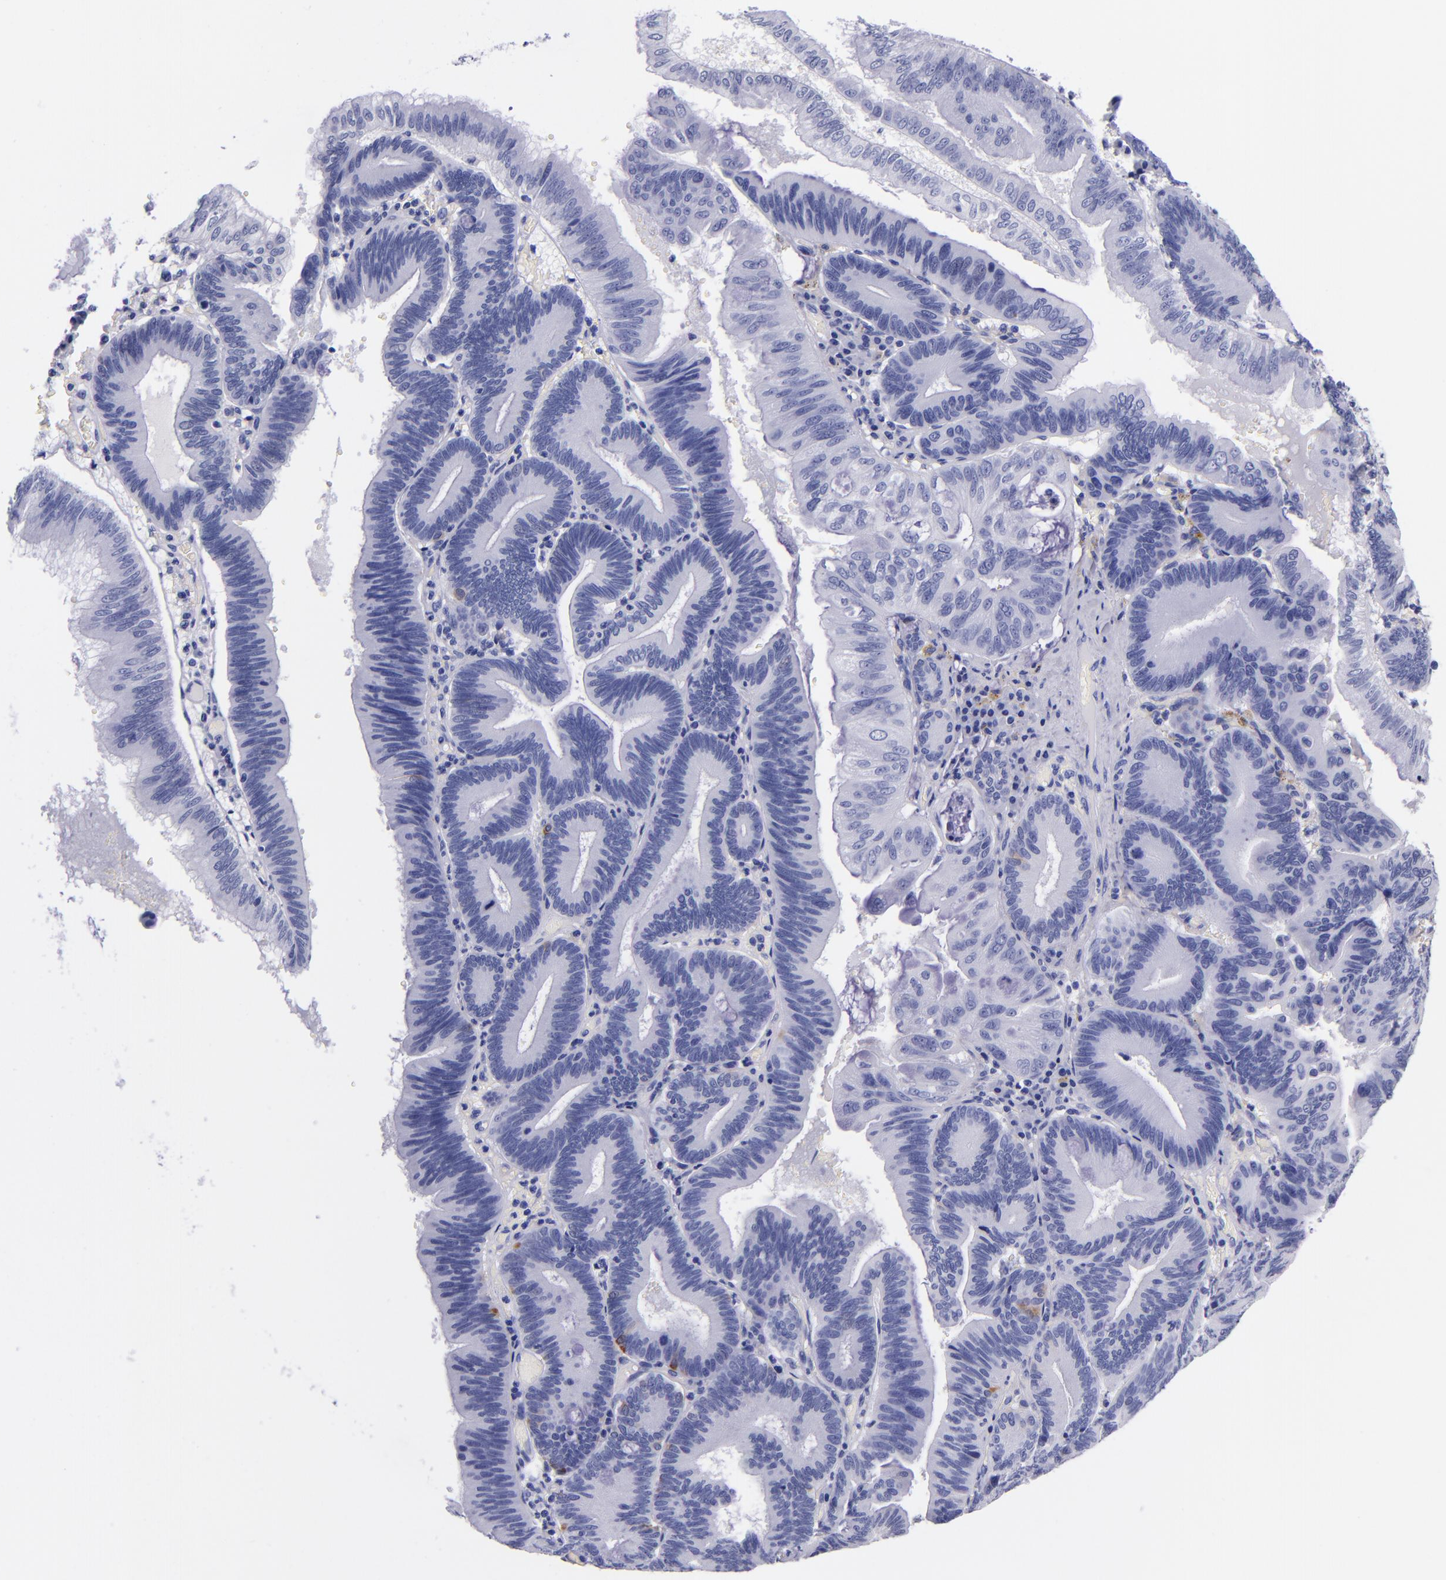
{"staining": {"intensity": "negative", "quantity": "none", "location": "none"}, "tissue": "pancreatic cancer", "cell_type": "Tumor cells", "image_type": "cancer", "snomed": [{"axis": "morphology", "description": "Adenocarcinoma, NOS"}, {"axis": "topography", "description": "Pancreas"}], "caption": "High magnification brightfield microscopy of adenocarcinoma (pancreatic) stained with DAB (3,3'-diaminobenzidine) (brown) and counterstained with hematoxylin (blue): tumor cells show no significant positivity. The staining was performed using DAB to visualize the protein expression in brown, while the nuclei were stained in blue with hematoxylin (Magnification: 20x).", "gene": "SV2A", "patient": {"sex": "male", "age": 82}}